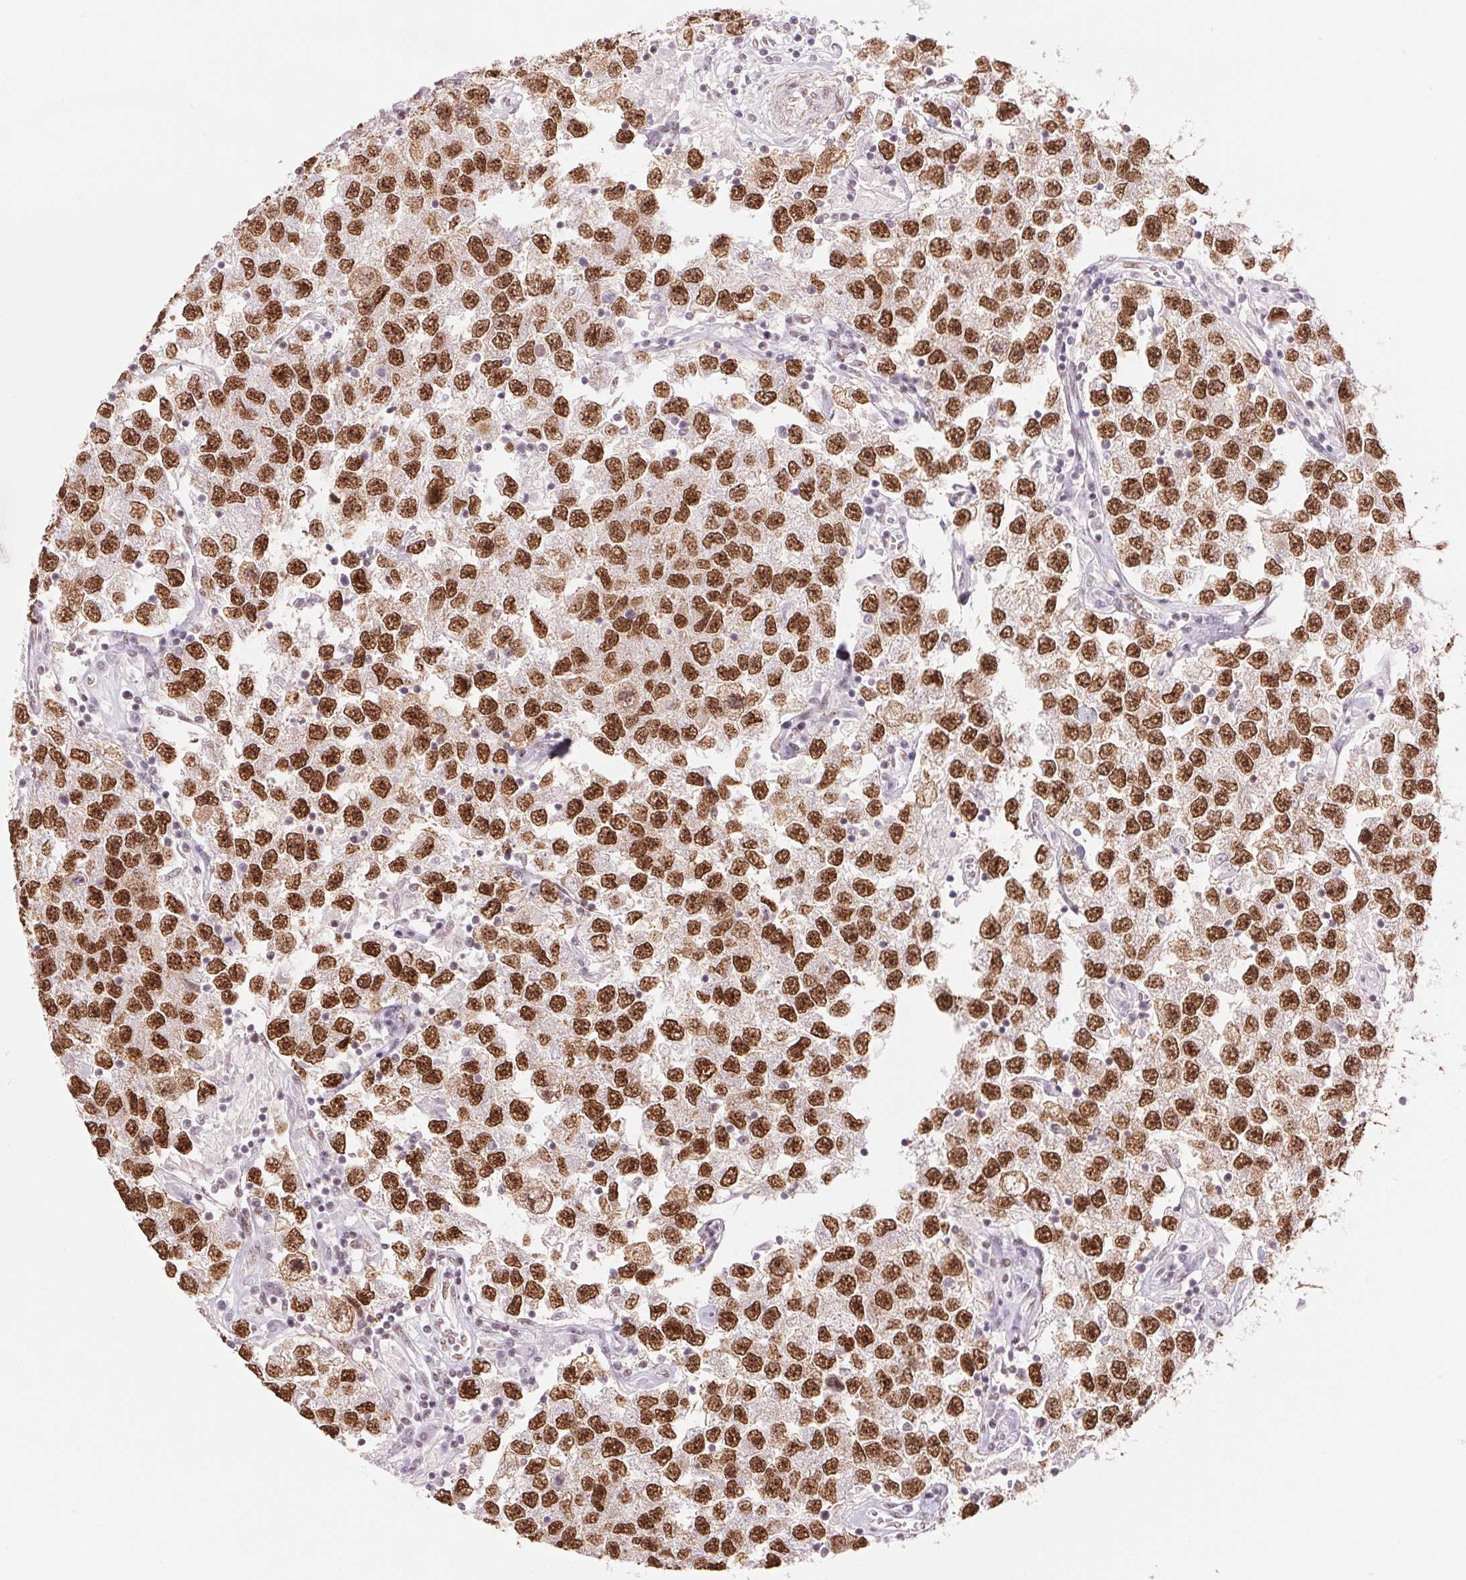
{"staining": {"intensity": "strong", "quantity": ">75%", "location": "nuclear"}, "tissue": "testis cancer", "cell_type": "Tumor cells", "image_type": "cancer", "snomed": [{"axis": "morphology", "description": "Seminoma, NOS"}, {"axis": "topography", "description": "Testis"}], "caption": "Strong nuclear protein staining is present in approximately >75% of tumor cells in testis seminoma.", "gene": "ZFR2", "patient": {"sex": "male", "age": 26}}